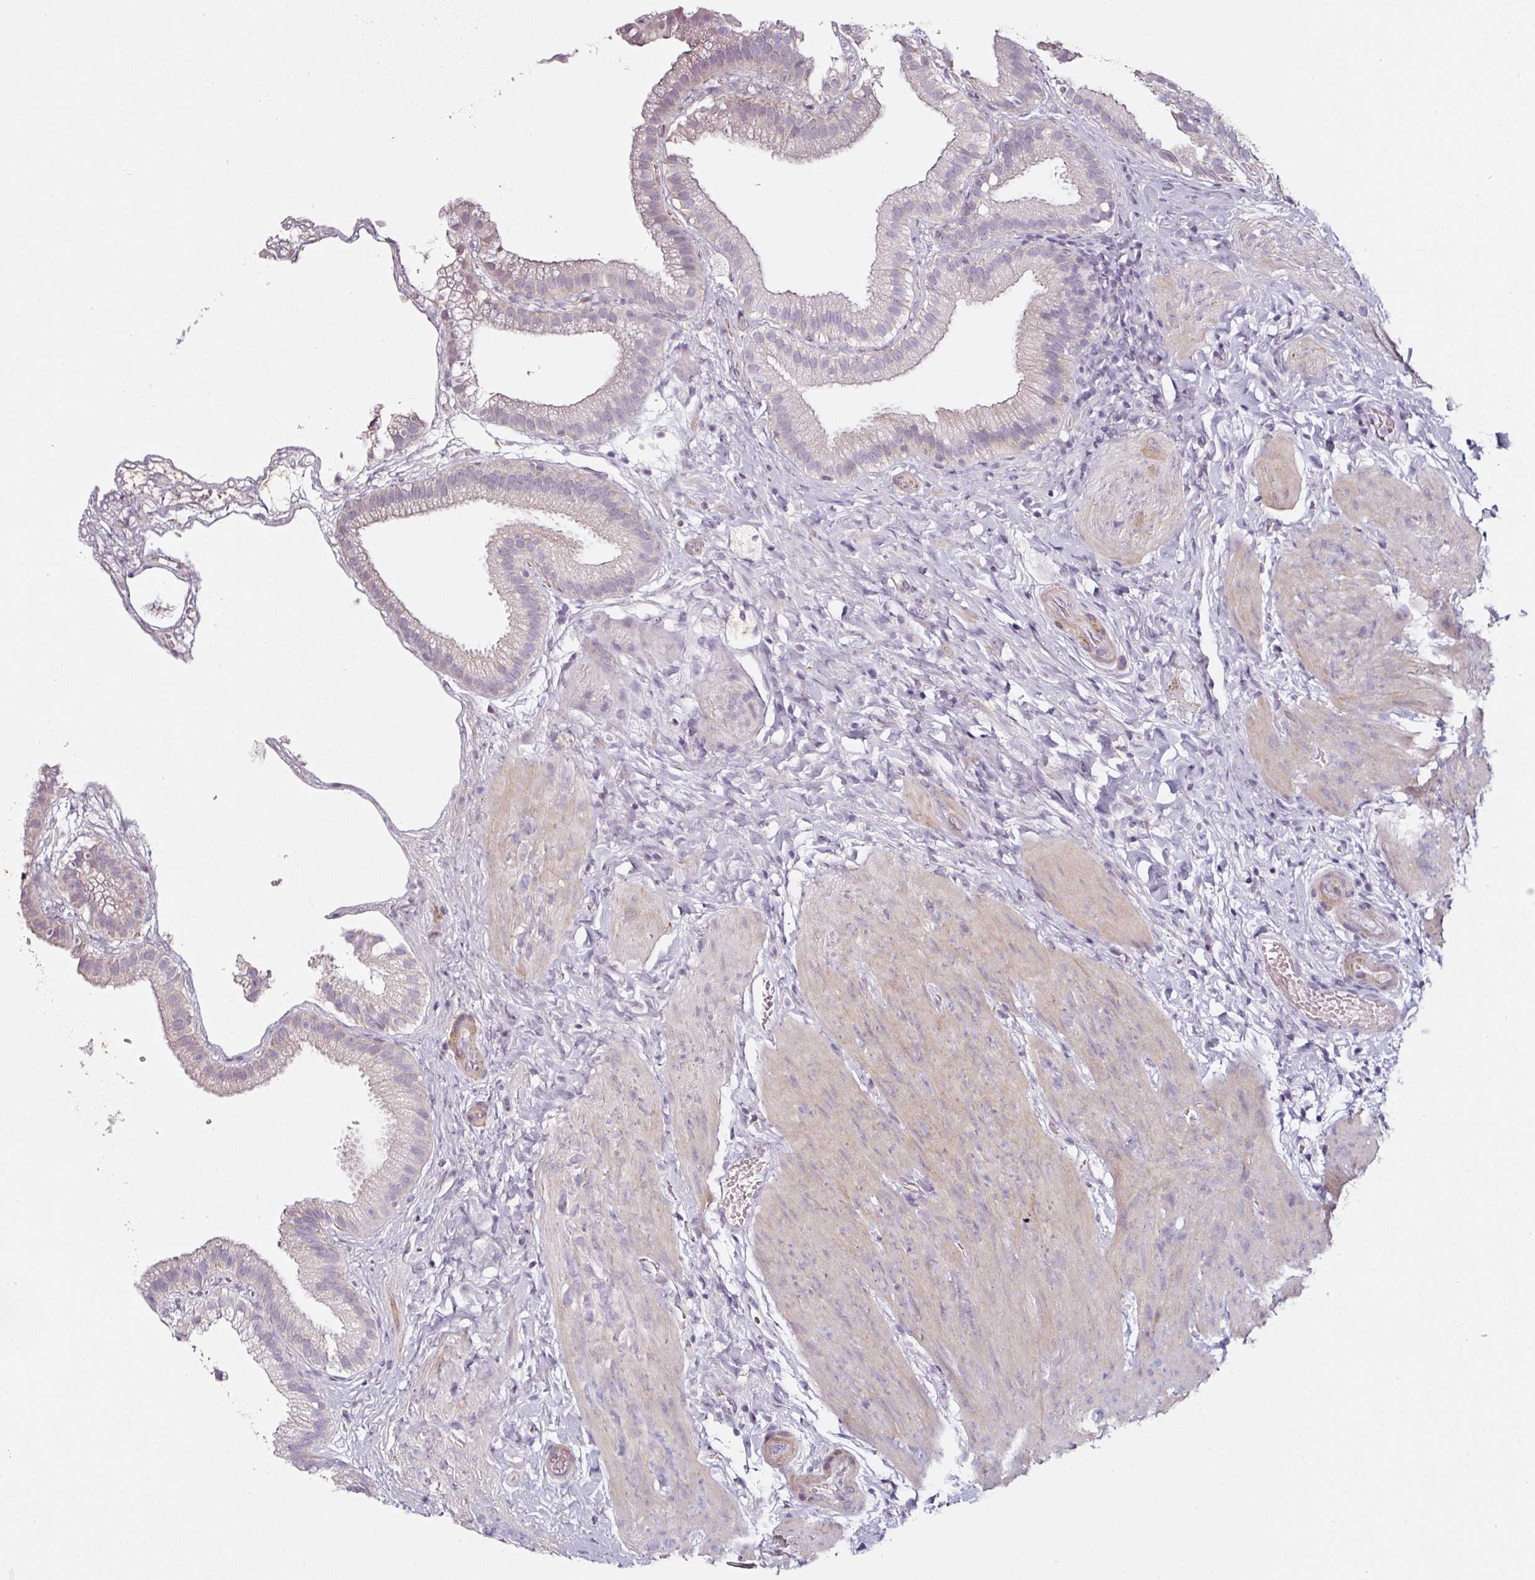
{"staining": {"intensity": "negative", "quantity": "none", "location": "none"}, "tissue": "gallbladder", "cell_type": "Glandular cells", "image_type": "normal", "snomed": [{"axis": "morphology", "description": "Normal tissue, NOS"}, {"axis": "topography", "description": "Gallbladder"}], "caption": "Glandular cells are negative for brown protein staining in normal gallbladder. (DAB IHC with hematoxylin counter stain).", "gene": "CAP2", "patient": {"sex": "female", "age": 63}}